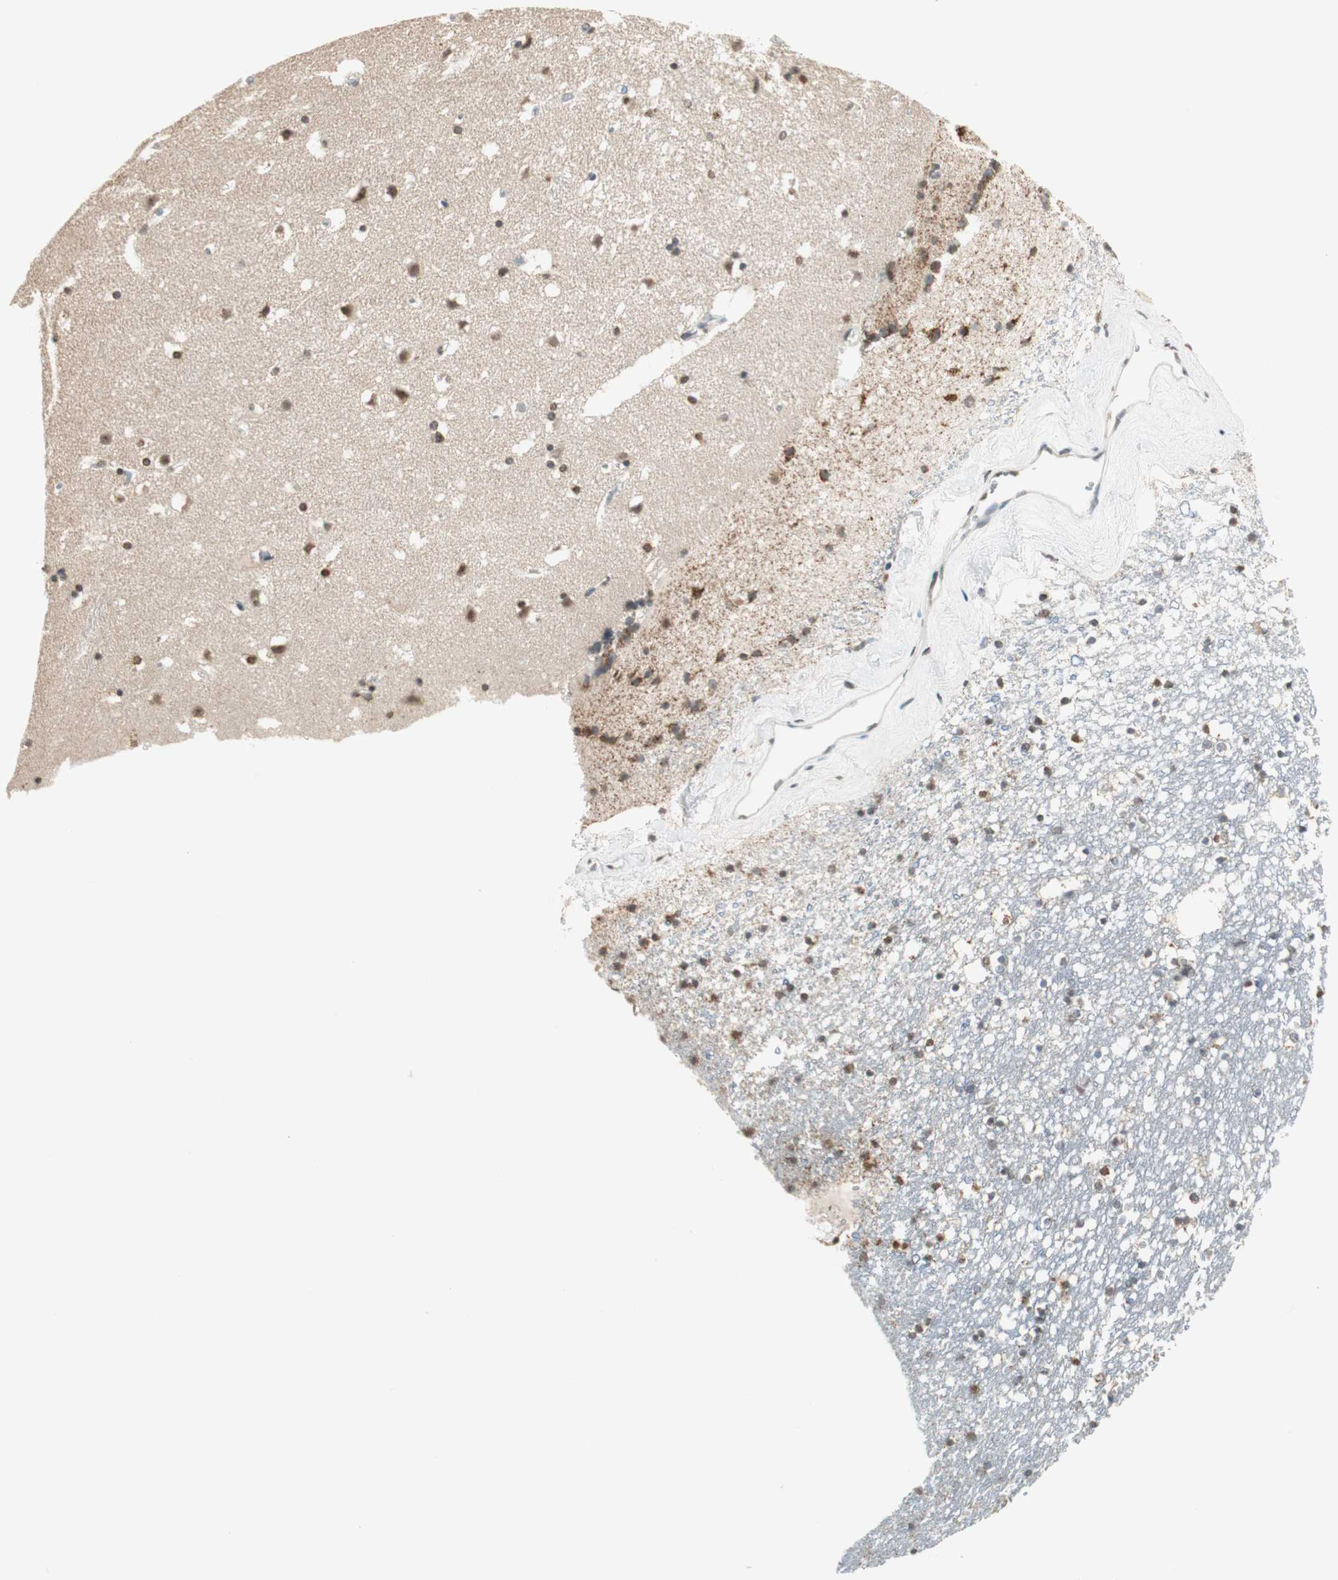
{"staining": {"intensity": "moderate", "quantity": ">75%", "location": "nuclear"}, "tissue": "caudate", "cell_type": "Glial cells", "image_type": "normal", "snomed": [{"axis": "morphology", "description": "Normal tissue, NOS"}, {"axis": "topography", "description": "Lateral ventricle wall"}], "caption": "Moderate nuclear protein expression is appreciated in approximately >75% of glial cells in caudate.", "gene": "PRELID1", "patient": {"sex": "male", "age": 45}}